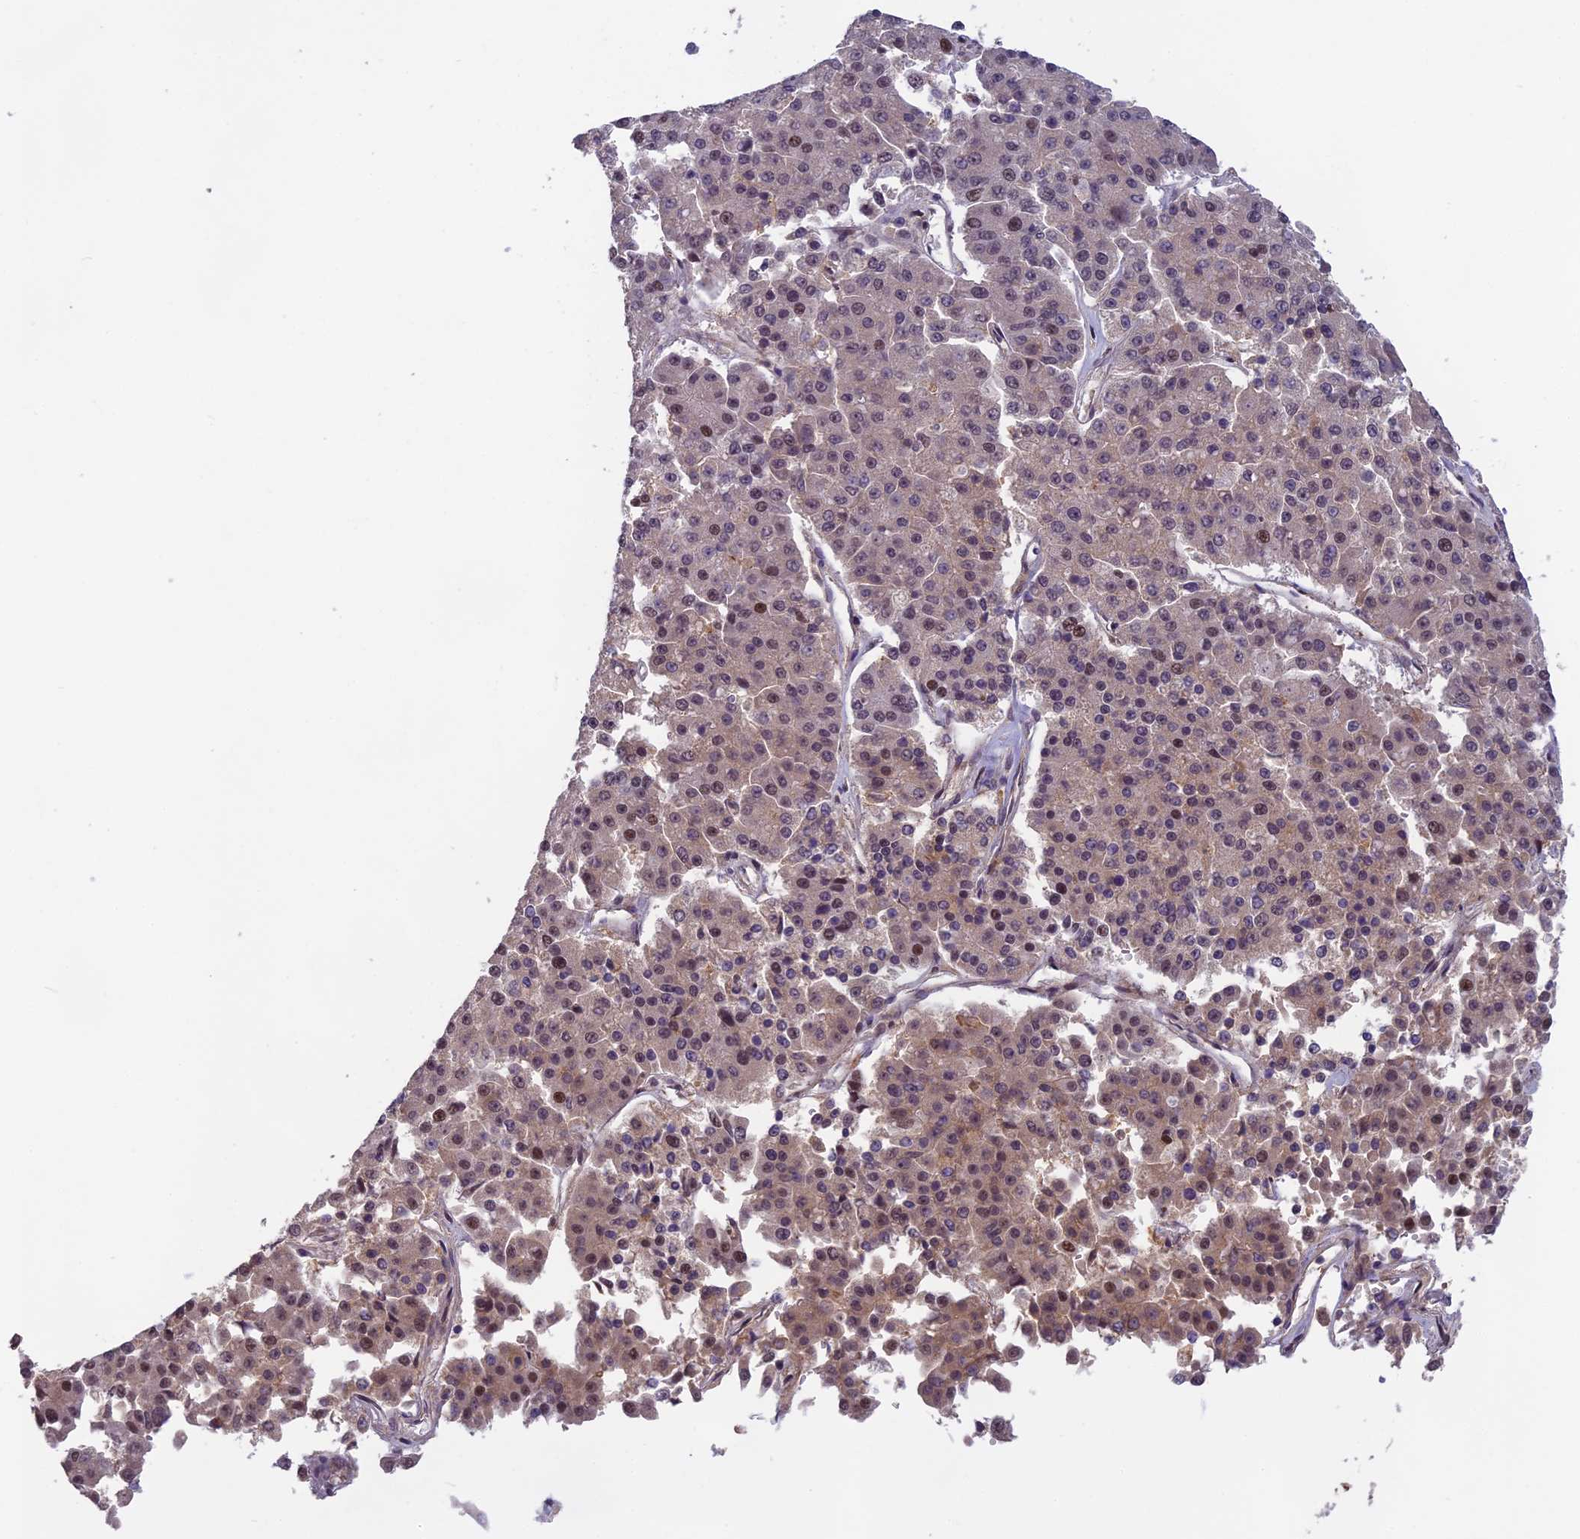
{"staining": {"intensity": "weak", "quantity": "25%-75%", "location": "cytoplasmic/membranous,nuclear"}, "tissue": "pancreatic cancer", "cell_type": "Tumor cells", "image_type": "cancer", "snomed": [{"axis": "morphology", "description": "Adenocarcinoma, NOS"}, {"axis": "topography", "description": "Pancreas"}], "caption": "An IHC image of tumor tissue is shown. Protein staining in brown labels weak cytoplasmic/membranous and nuclear positivity in pancreatic adenocarcinoma within tumor cells.", "gene": "MORF4L1", "patient": {"sex": "male", "age": 50}}